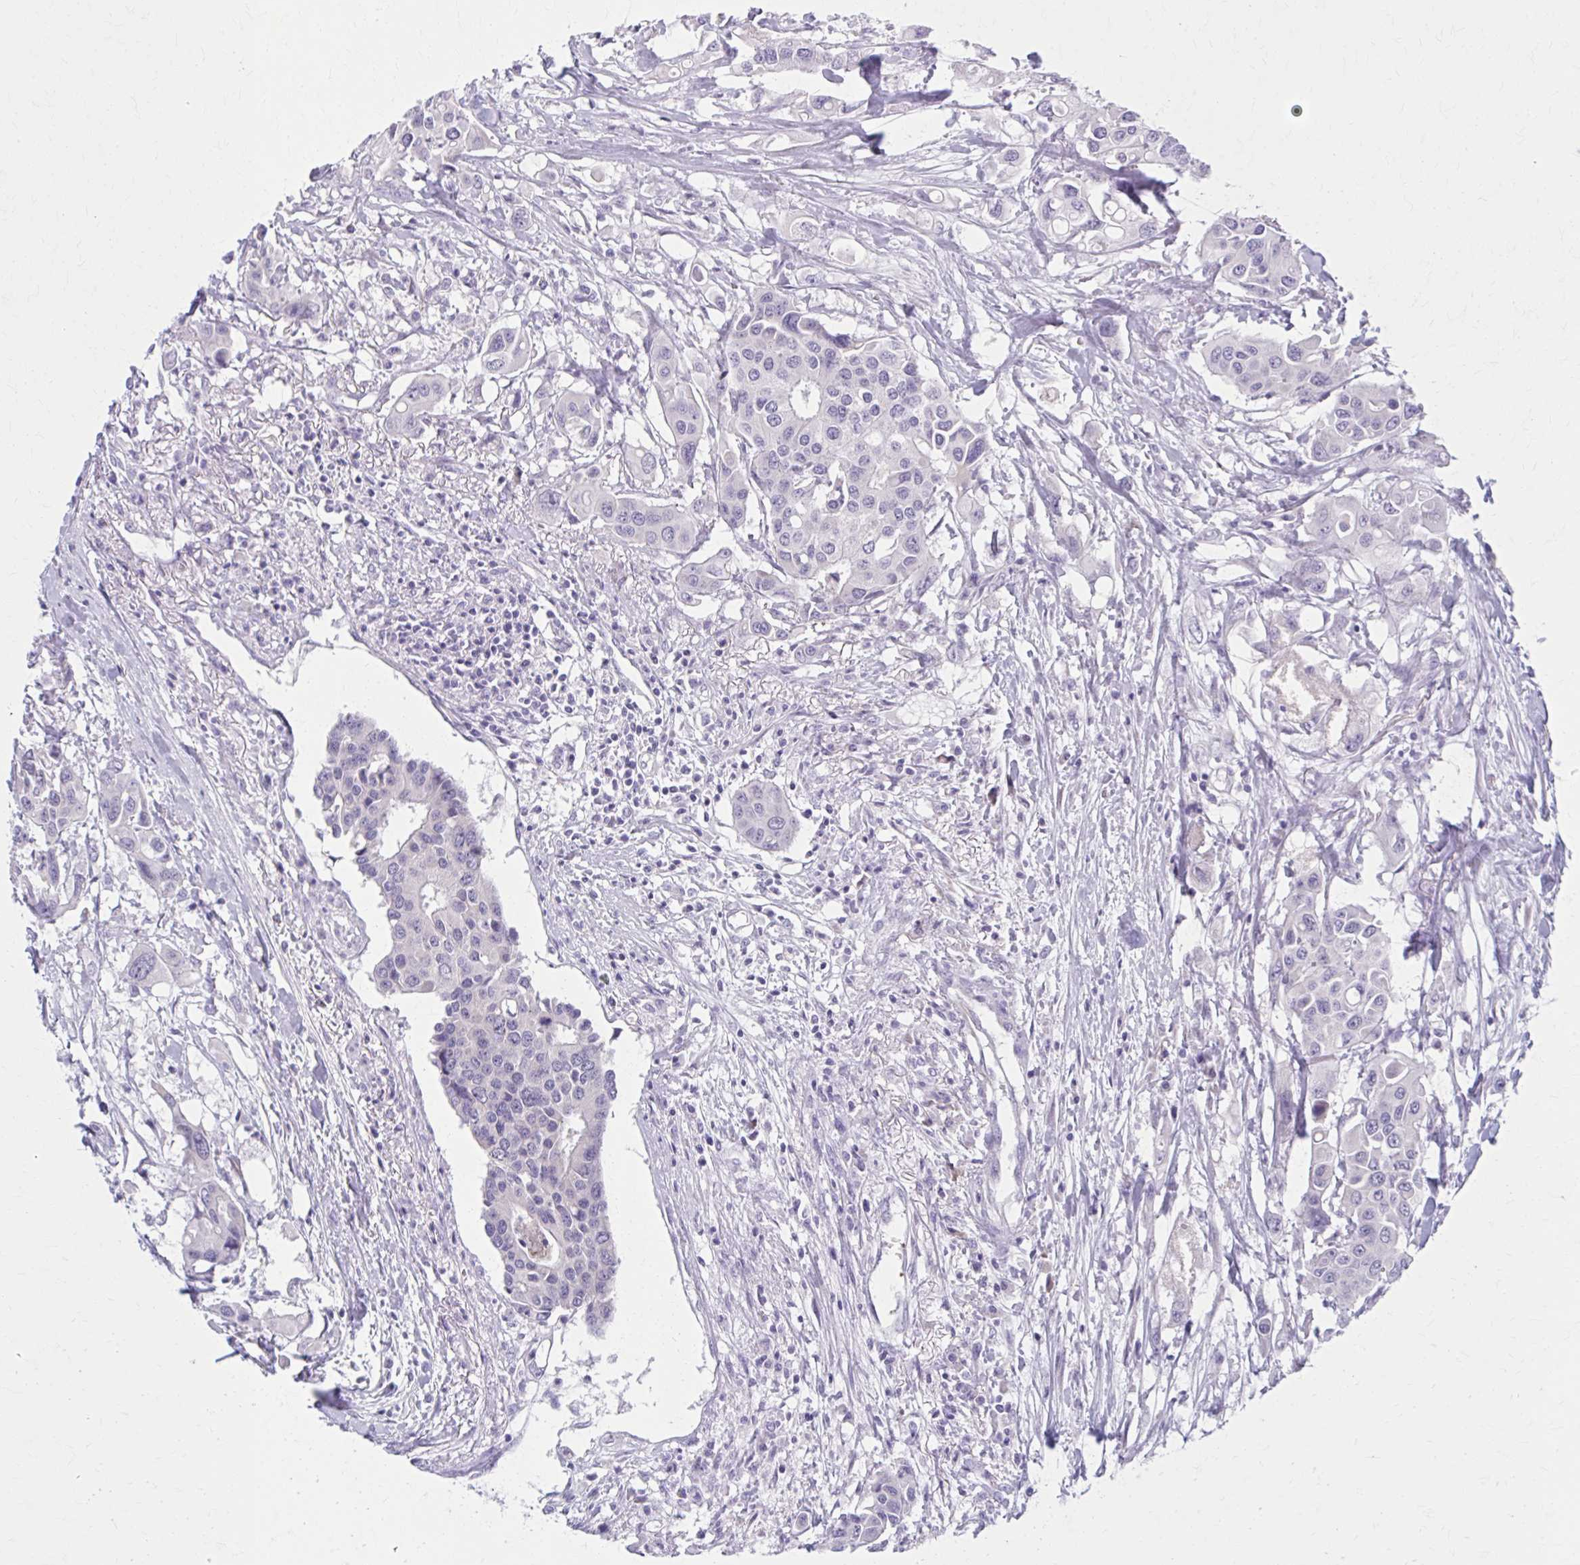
{"staining": {"intensity": "weak", "quantity": "<25%", "location": "nuclear"}, "tissue": "colorectal cancer", "cell_type": "Tumor cells", "image_type": "cancer", "snomed": [{"axis": "morphology", "description": "Adenocarcinoma, NOS"}, {"axis": "topography", "description": "Colon"}], "caption": "There is no significant expression in tumor cells of colorectal adenocarcinoma. Brightfield microscopy of immunohistochemistry (IHC) stained with DAB (3,3'-diaminobenzidine) (brown) and hematoxylin (blue), captured at high magnification.", "gene": "CCDC105", "patient": {"sex": "male", "age": 77}}